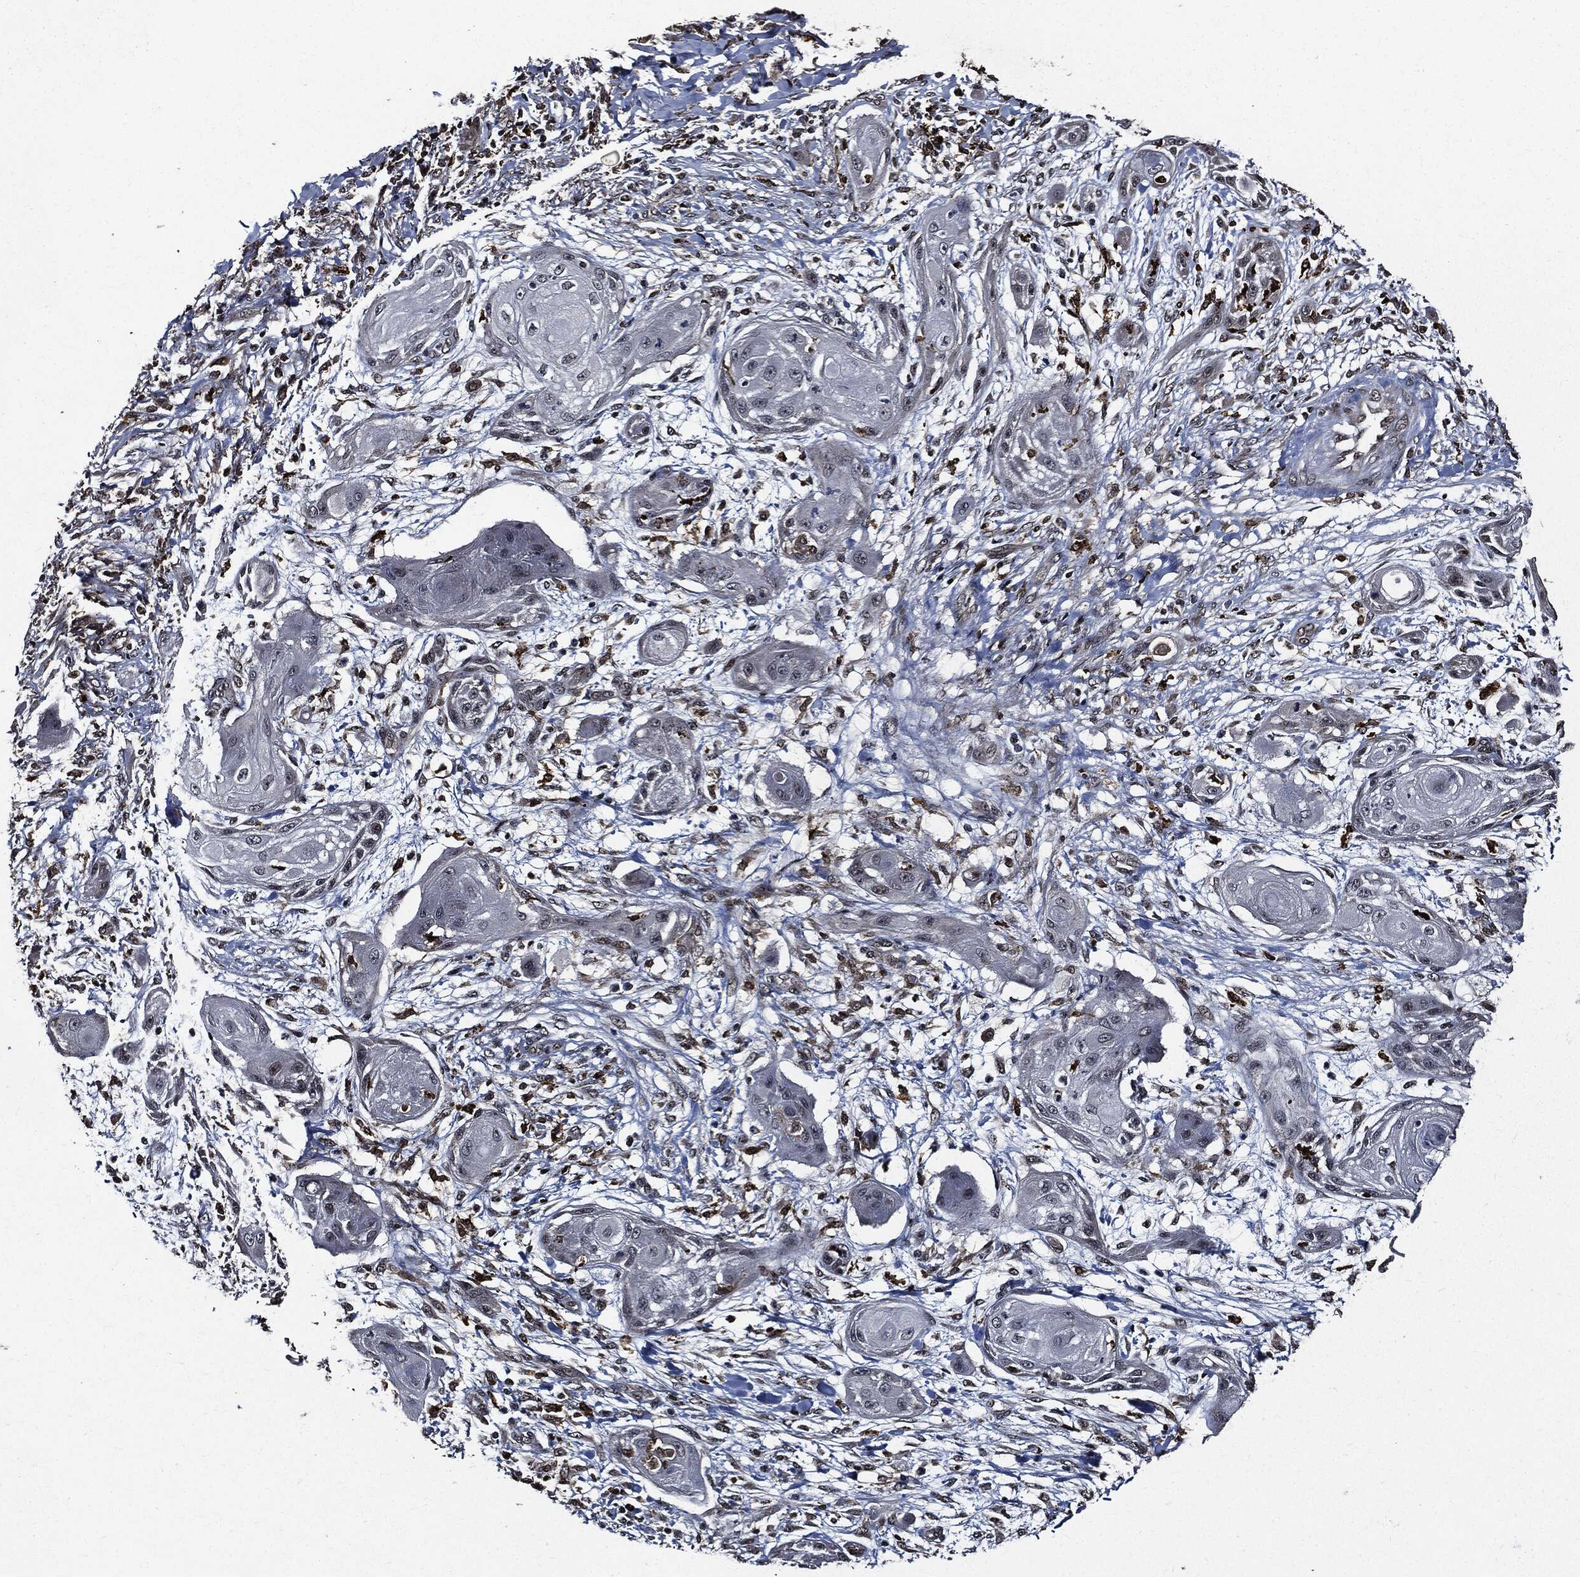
{"staining": {"intensity": "negative", "quantity": "none", "location": "none"}, "tissue": "skin cancer", "cell_type": "Tumor cells", "image_type": "cancer", "snomed": [{"axis": "morphology", "description": "Squamous cell carcinoma, NOS"}, {"axis": "topography", "description": "Skin"}], "caption": "There is no significant expression in tumor cells of squamous cell carcinoma (skin).", "gene": "SUGT1", "patient": {"sex": "male", "age": 62}}